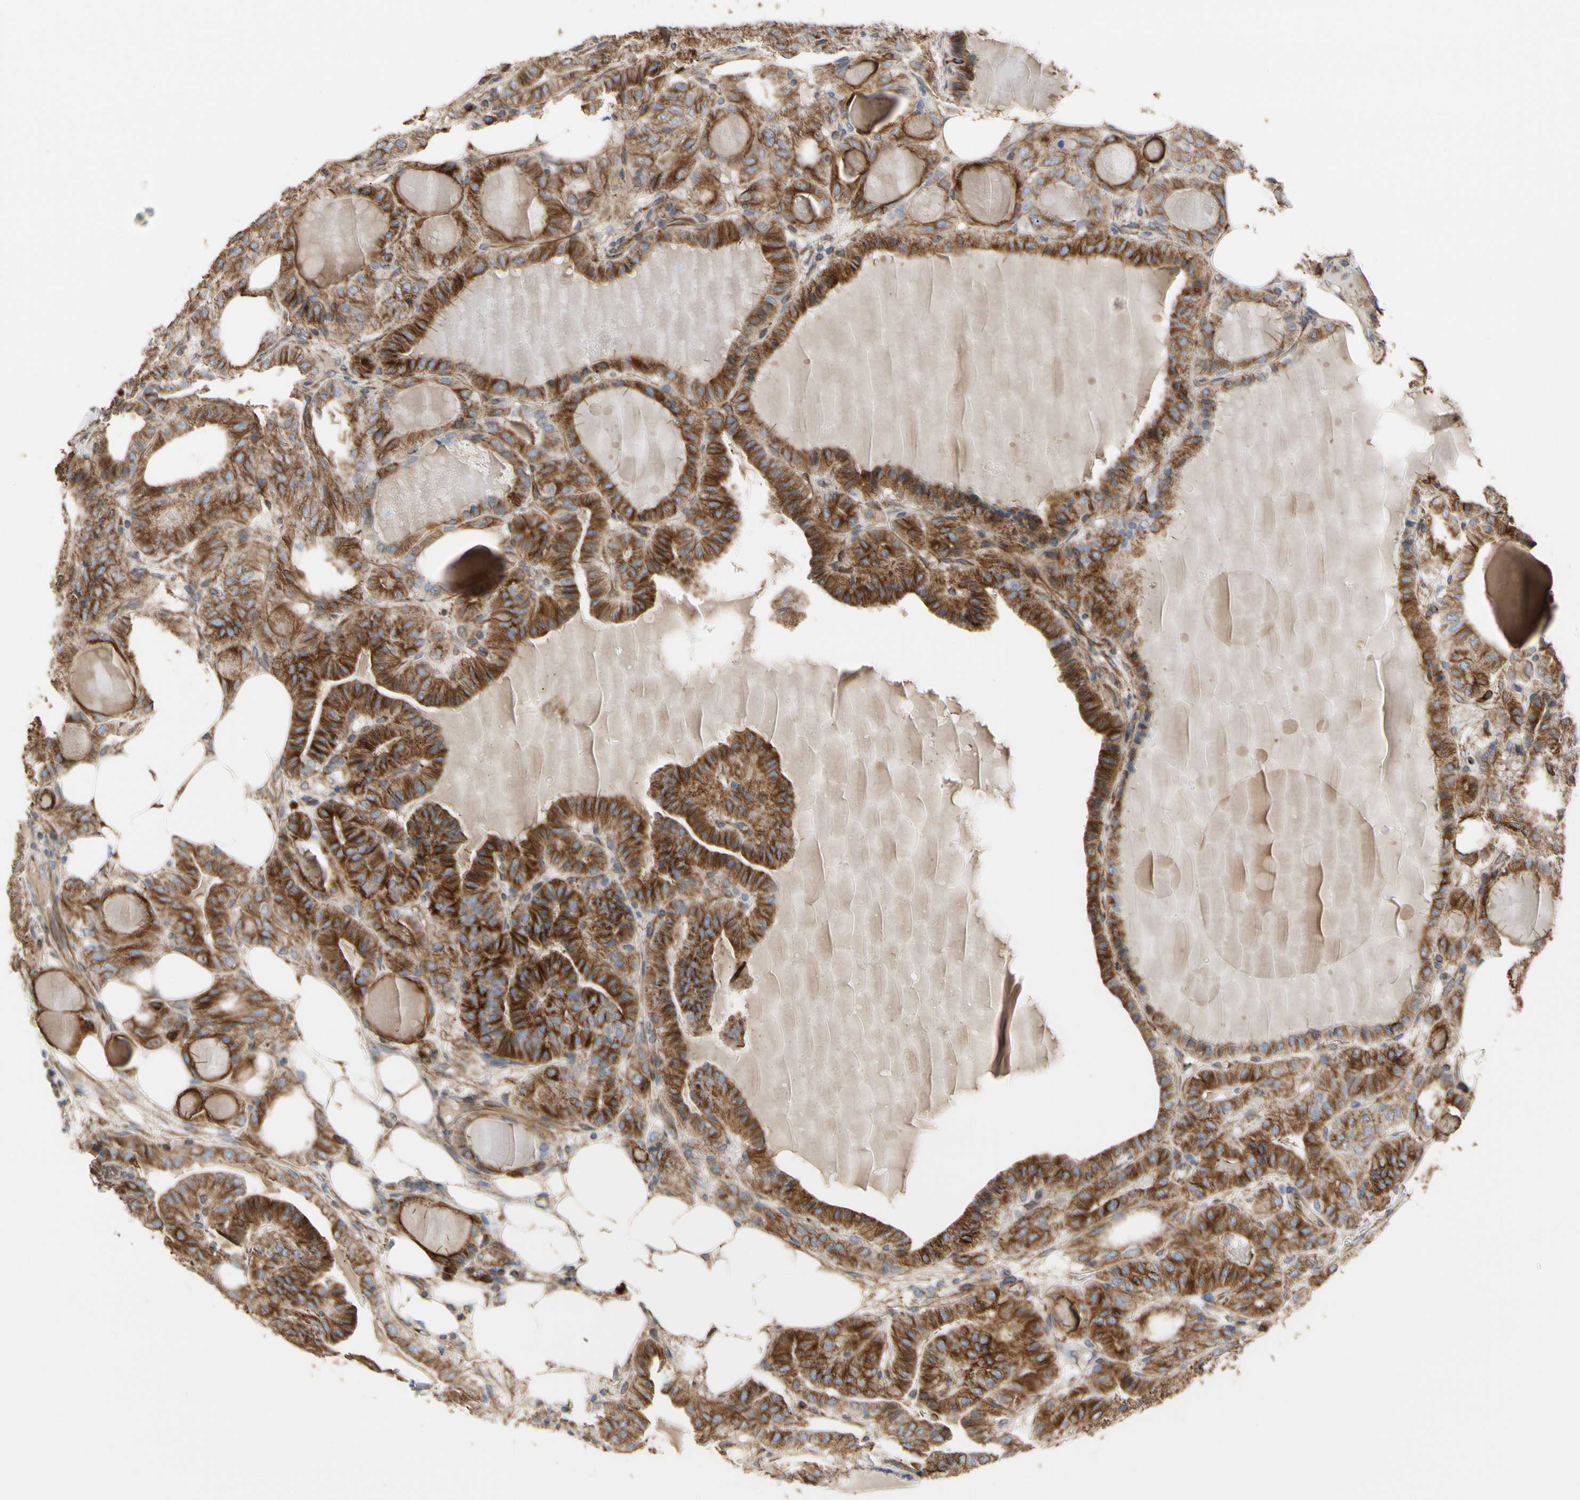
{"staining": {"intensity": "moderate", "quantity": "25%-75%", "location": "cytoplasmic/membranous"}, "tissue": "thyroid cancer", "cell_type": "Tumor cells", "image_type": "cancer", "snomed": [{"axis": "morphology", "description": "Papillary adenocarcinoma, NOS"}, {"axis": "topography", "description": "Thyroid gland"}], "caption": "Immunohistochemistry photomicrograph of neoplastic tissue: papillary adenocarcinoma (thyroid) stained using IHC shows medium levels of moderate protein expression localized specifically in the cytoplasmic/membranous of tumor cells, appearing as a cytoplasmic/membranous brown color.", "gene": "TUBA1A", "patient": {"sex": "male", "age": 77}}